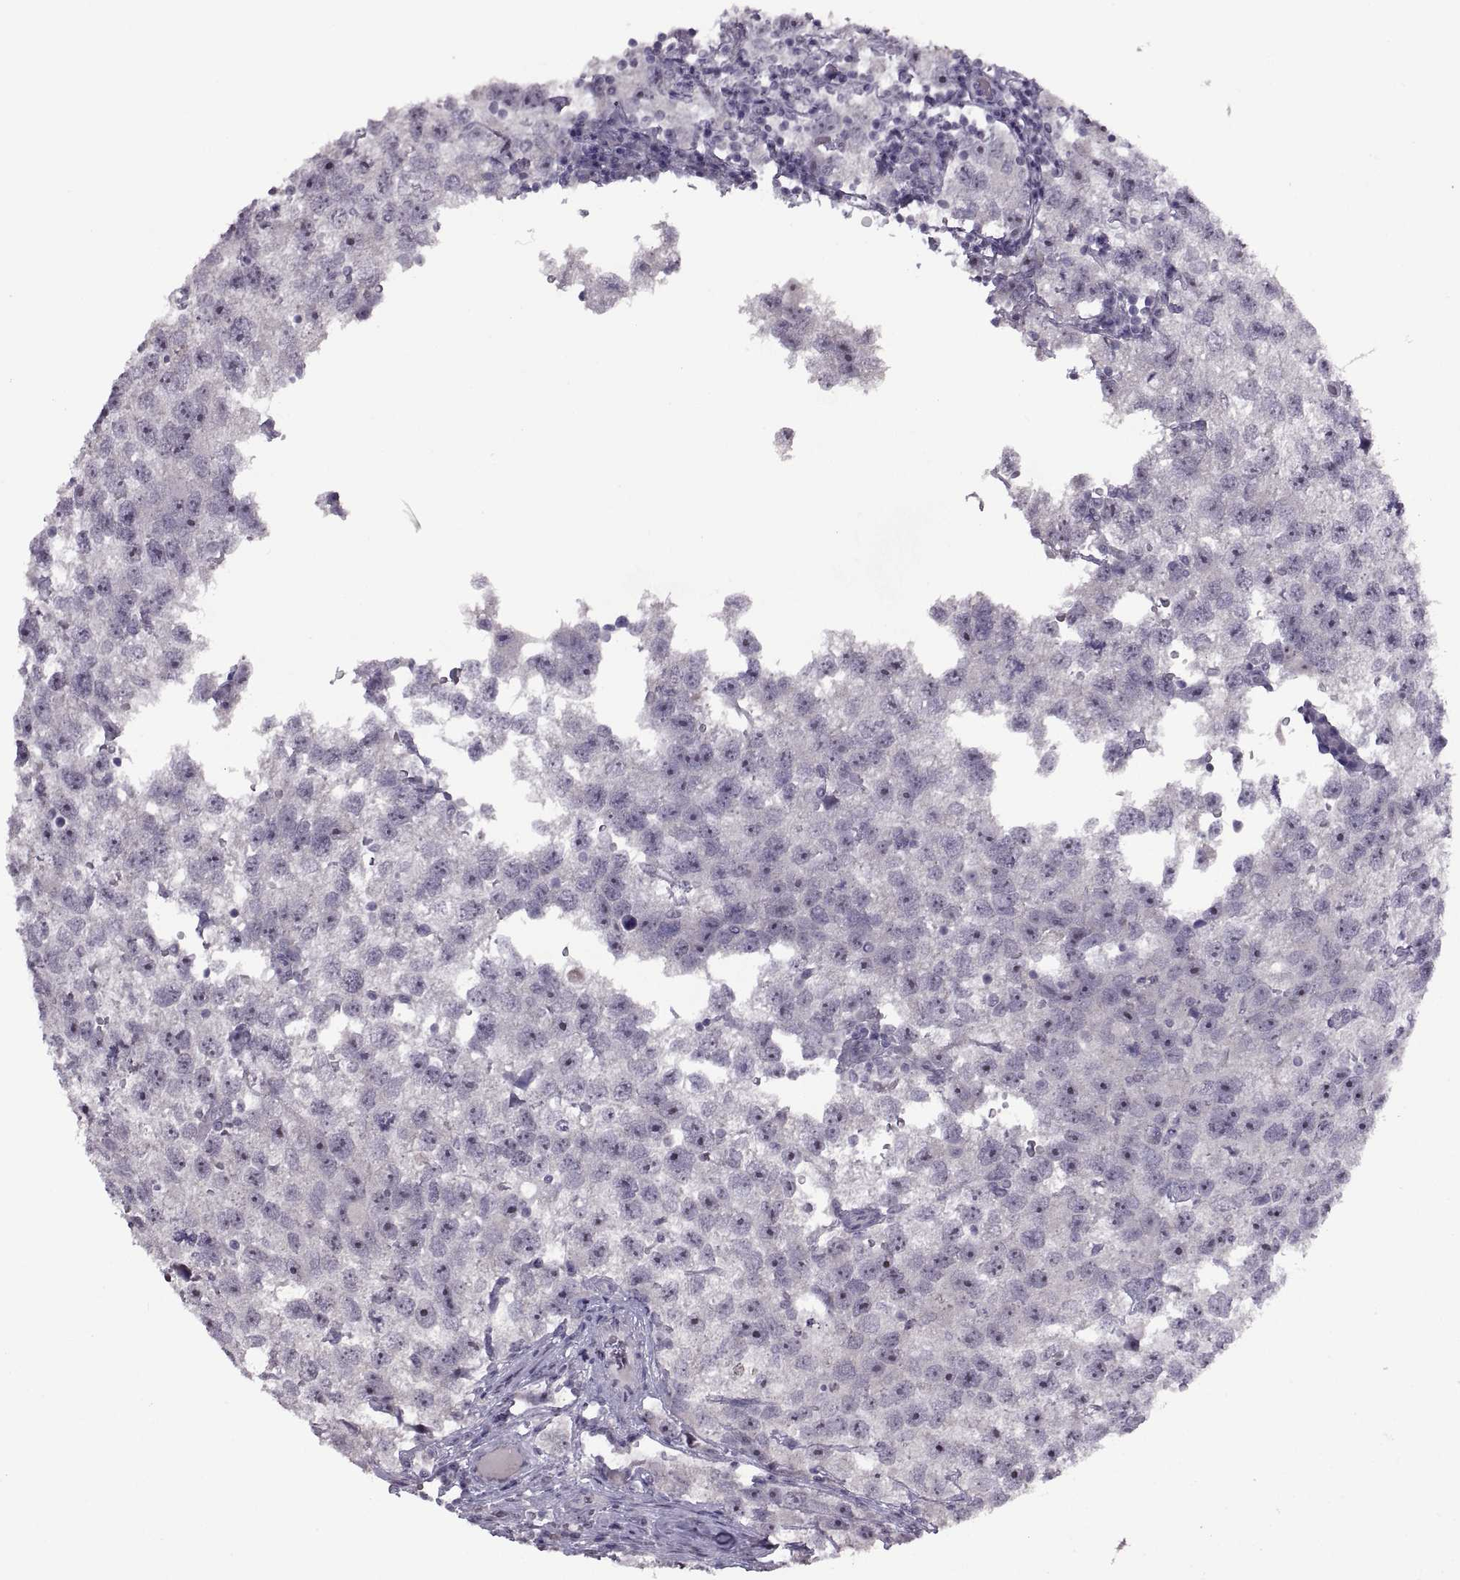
{"staining": {"intensity": "negative", "quantity": "none", "location": "none"}, "tissue": "testis cancer", "cell_type": "Tumor cells", "image_type": "cancer", "snomed": [{"axis": "morphology", "description": "Seminoma, NOS"}, {"axis": "topography", "description": "Testis"}], "caption": "Tumor cells are negative for protein expression in human testis cancer (seminoma).", "gene": "ASIC2", "patient": {"sex": "male", "age": 26}}